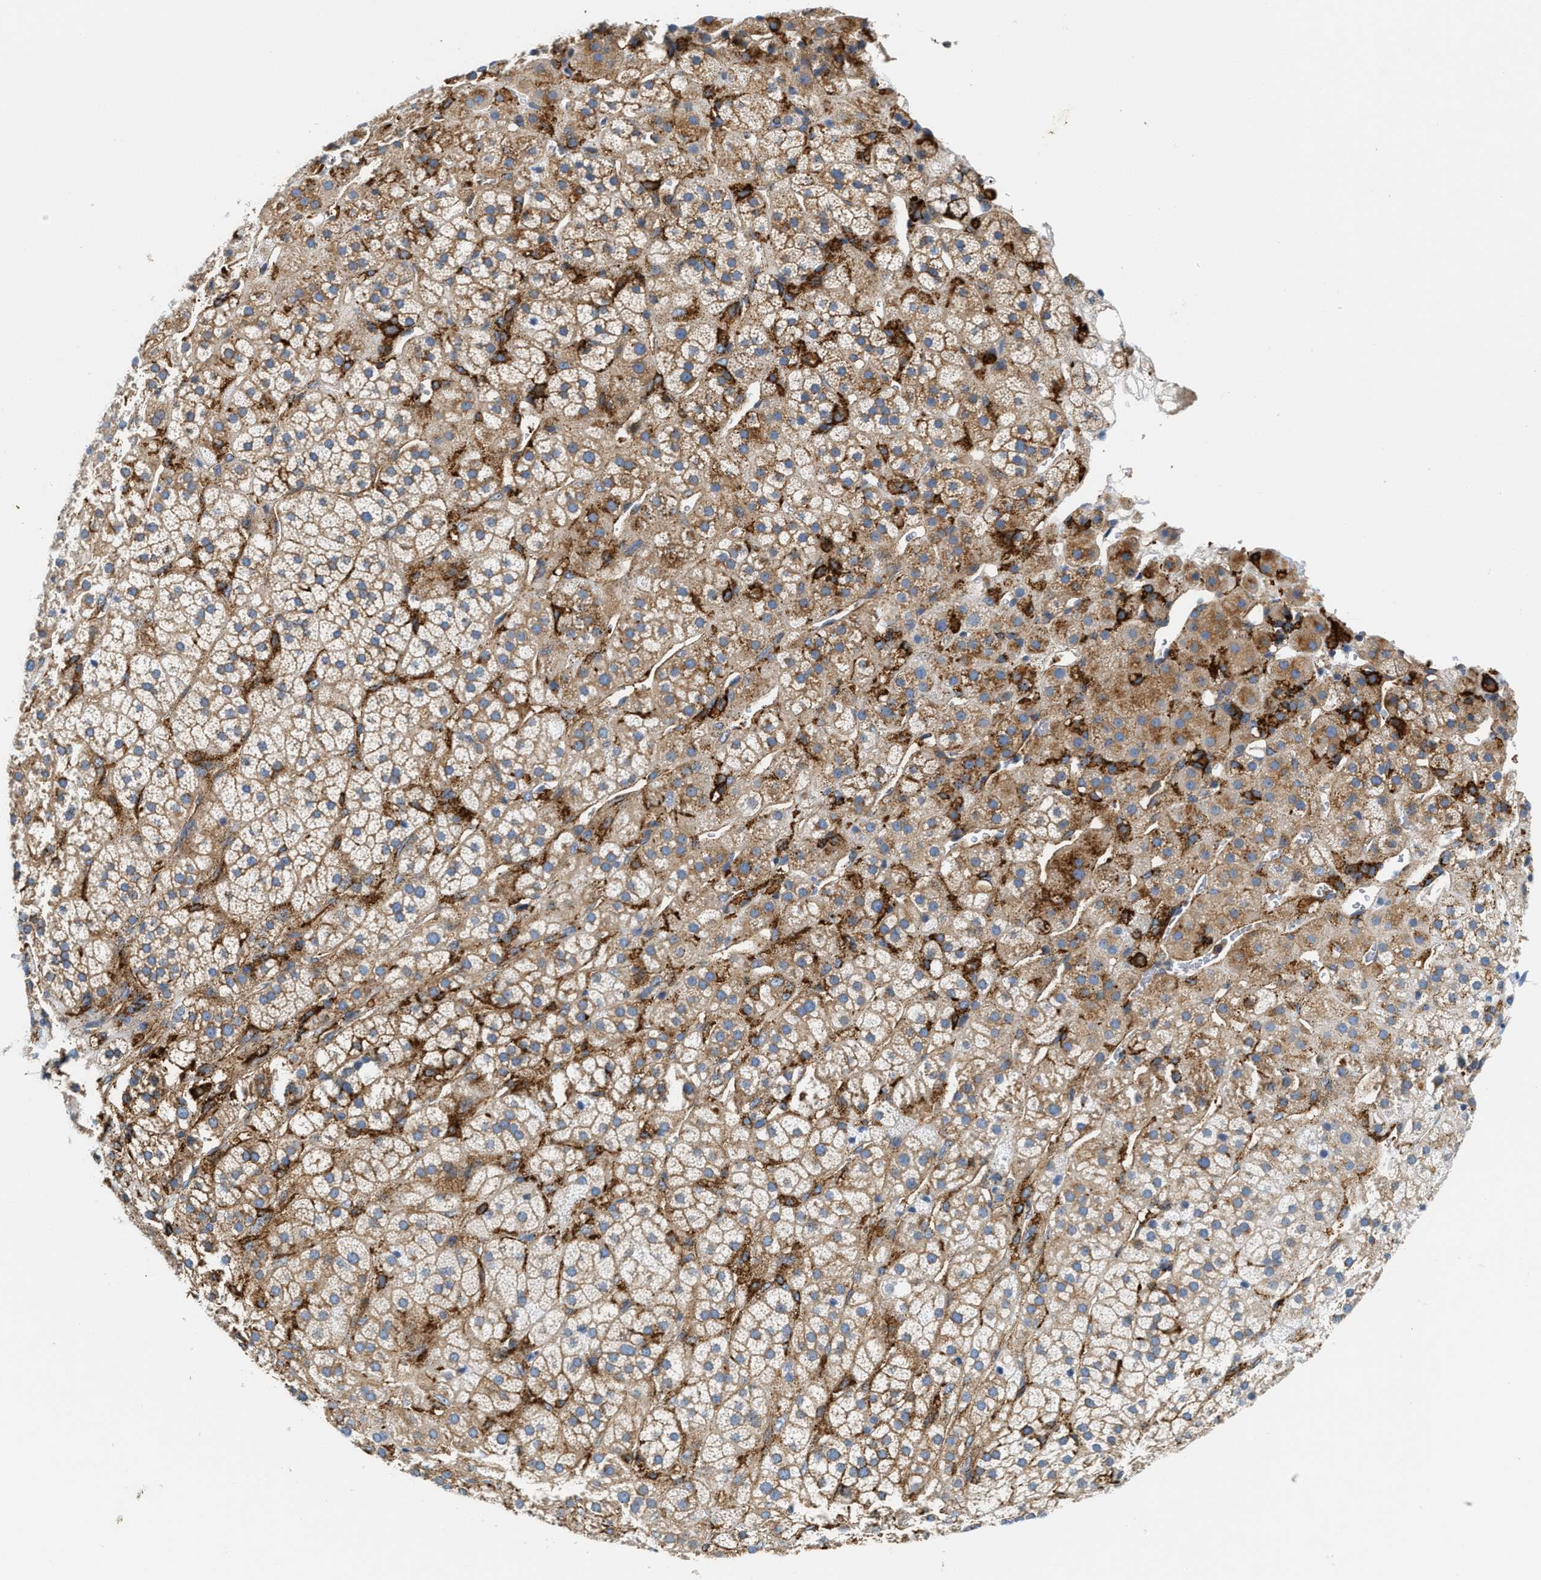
{"staining": {"intensity": "moderate", "quantity": "25%-75%", "location": "cytoplasmic/membranous"}, "tissue": "adrenal gland", "cell_type": "Glandular cells", "image_type": "normal", "snomed": [{"axis": "morphology", "description": "Normal tissue, NOS"}, {"axis": "topography", "description": "Adrenal gland"}], "caption": "Protein analysis of unremarkable adrenal gland reveals moderate cytoplasmic/membranous expression in approximately 25%-75% of glandular cells.", "gene": "NSUN7", "patient": {"sex": "male", "age": 56}}